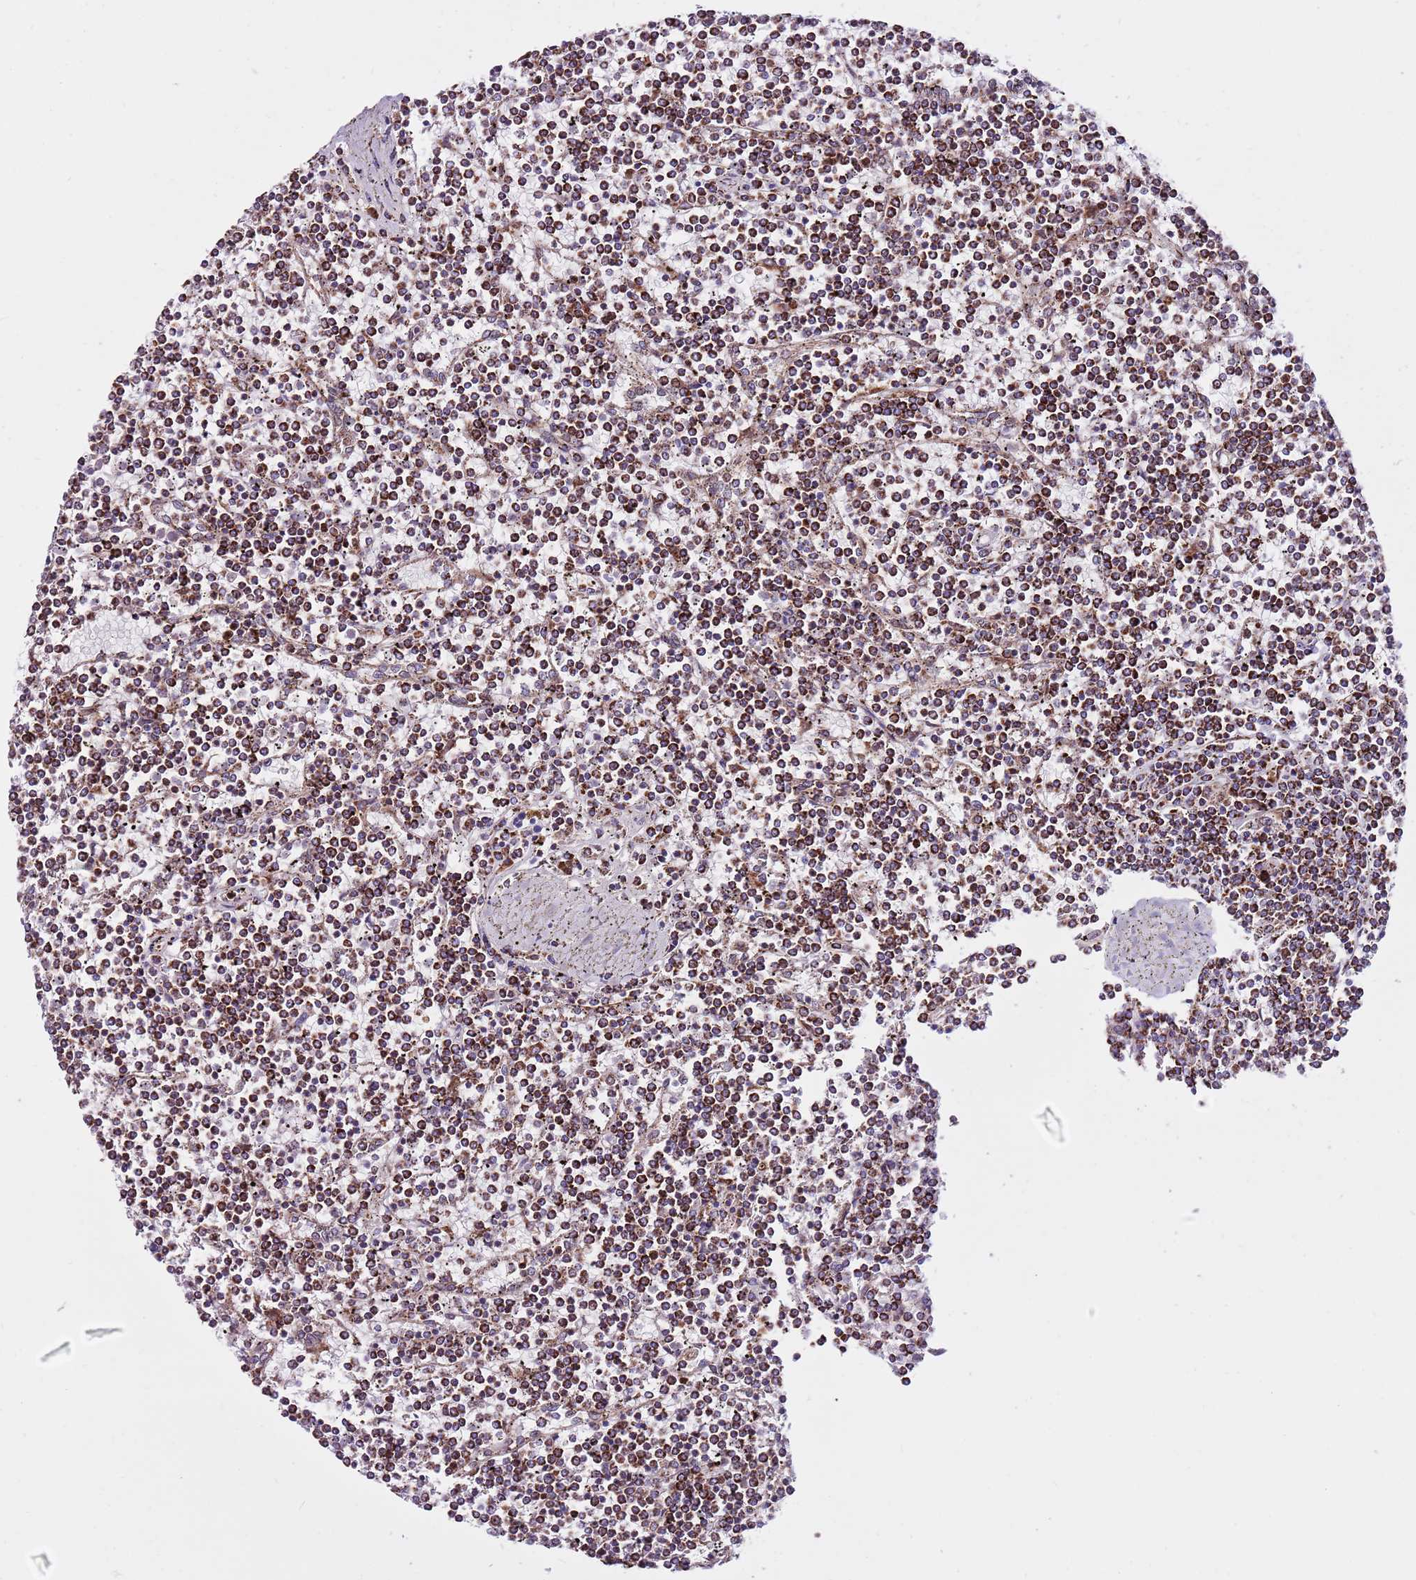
{"staining": {"intensity": "strong", "quantity": ">75%", "location": "cytoplasmic/membranous"}, "tissue": "lymphoma", "cell_type": "Tumor cells", "image_type": "cancer", "snomed": [{"axis": "morphology", "description": "Malignant lymphoma, non-Hodgkin's type, Low grade"}, {"axis": "topography", "description": "Spleen"}], "caption": "Low-grade malignant lymphoma, non-Hodgkin's type tissue reveals strong cytoplasmic/membranous expression in approximately >75% of tumor cells", "gene": "HECTD4", "patient": {"sex": "female", "age": 19}}